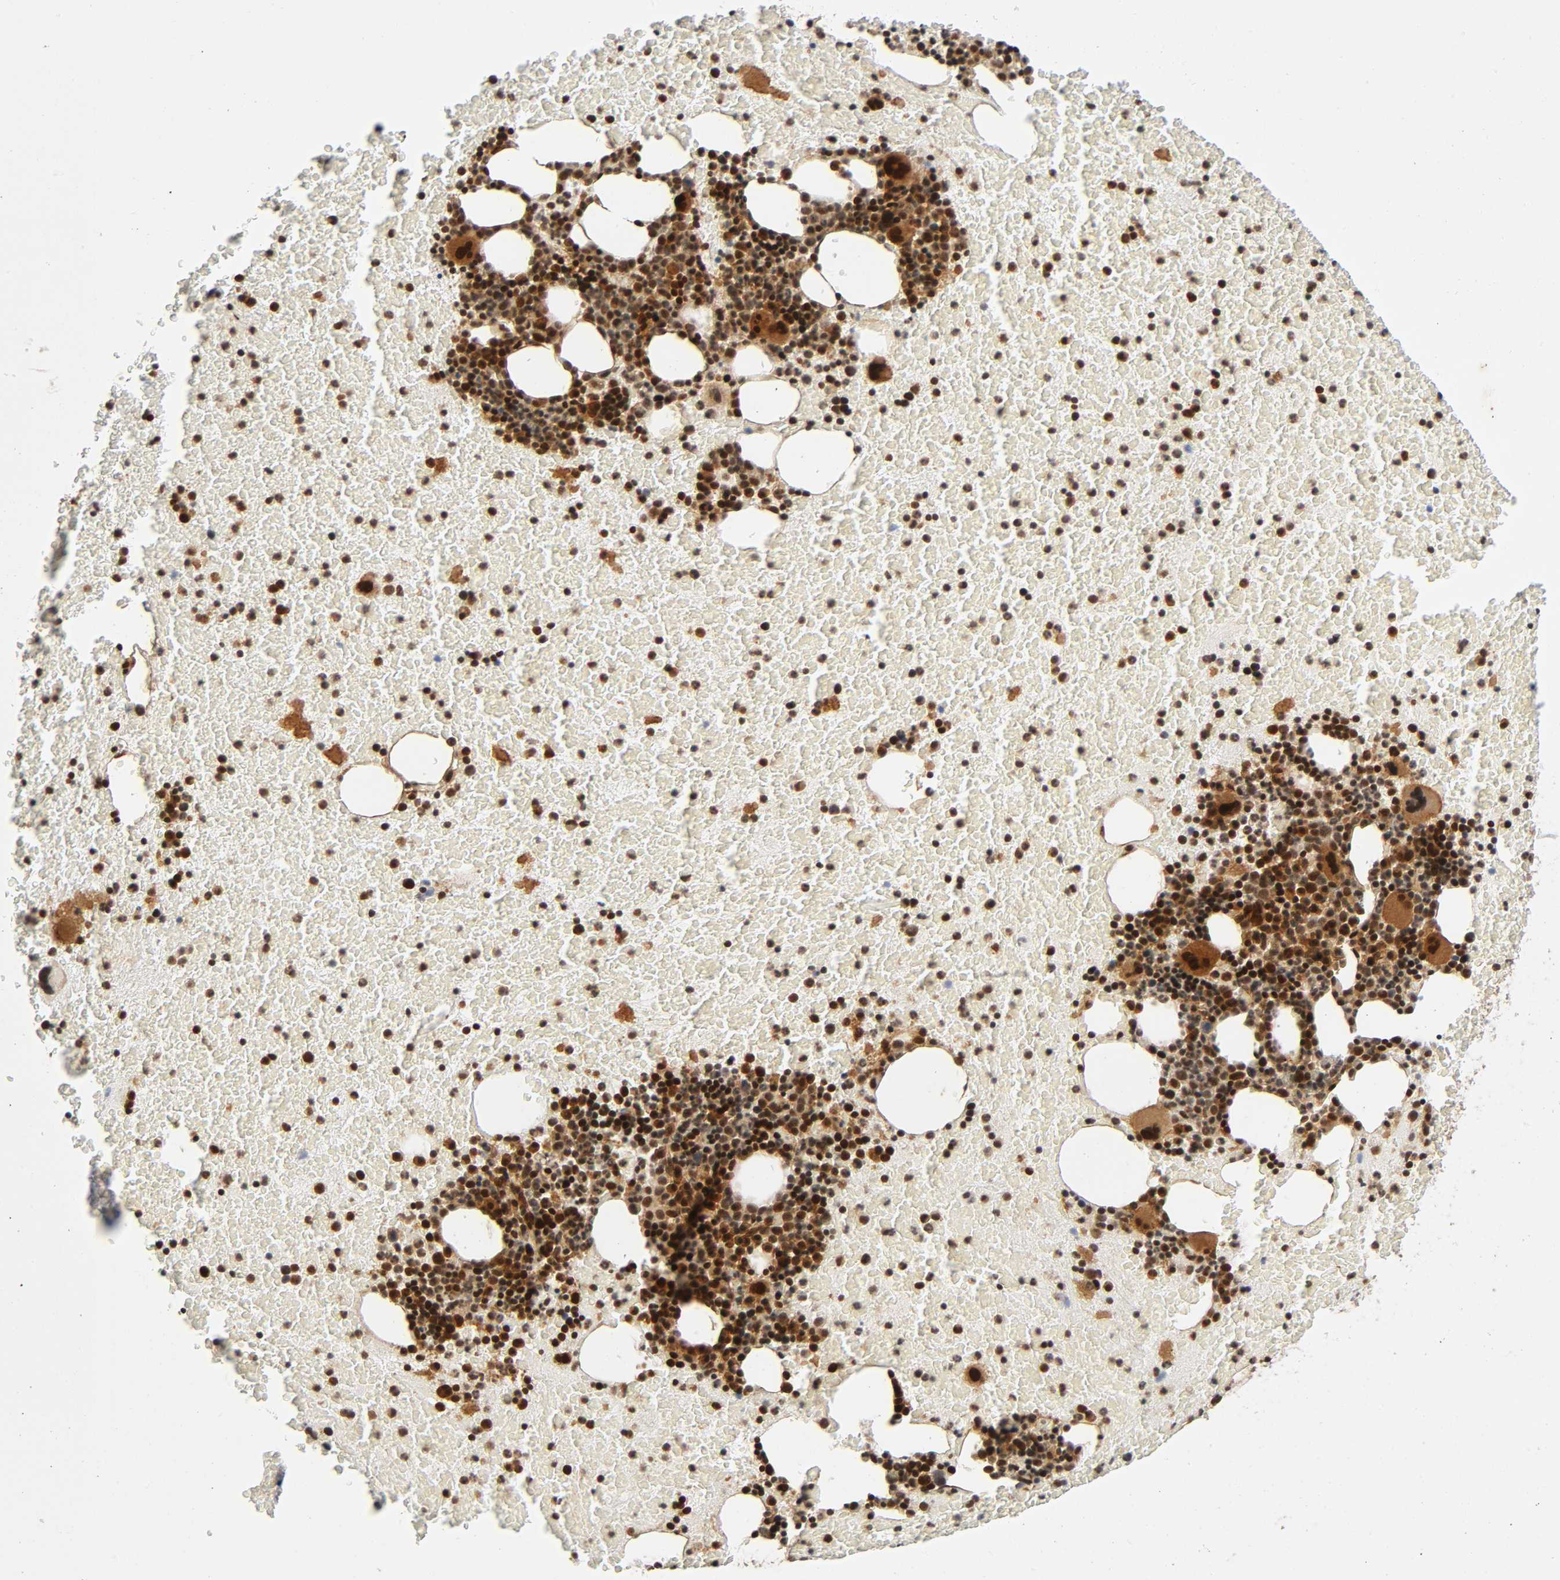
{"staining": {"intensity": "strong", "quantity": ">75%", "location": "nuclear"}, "tissue": "bone marrow", "cell_type": "Hematopoietic cells", "image_type": "normal", "snomed": [{"axis": "morphology", "description": "Normal tissue, NOS"}, {"axis": "topography", "description": "Bone marrow"}], "caption": "Protein staining reveals strong nuclear positivity in about >75% of hematopoietic cells in normal bone marrow.", "gene": "IQCJ", "patient": {"sex": "female", "age": 71}}